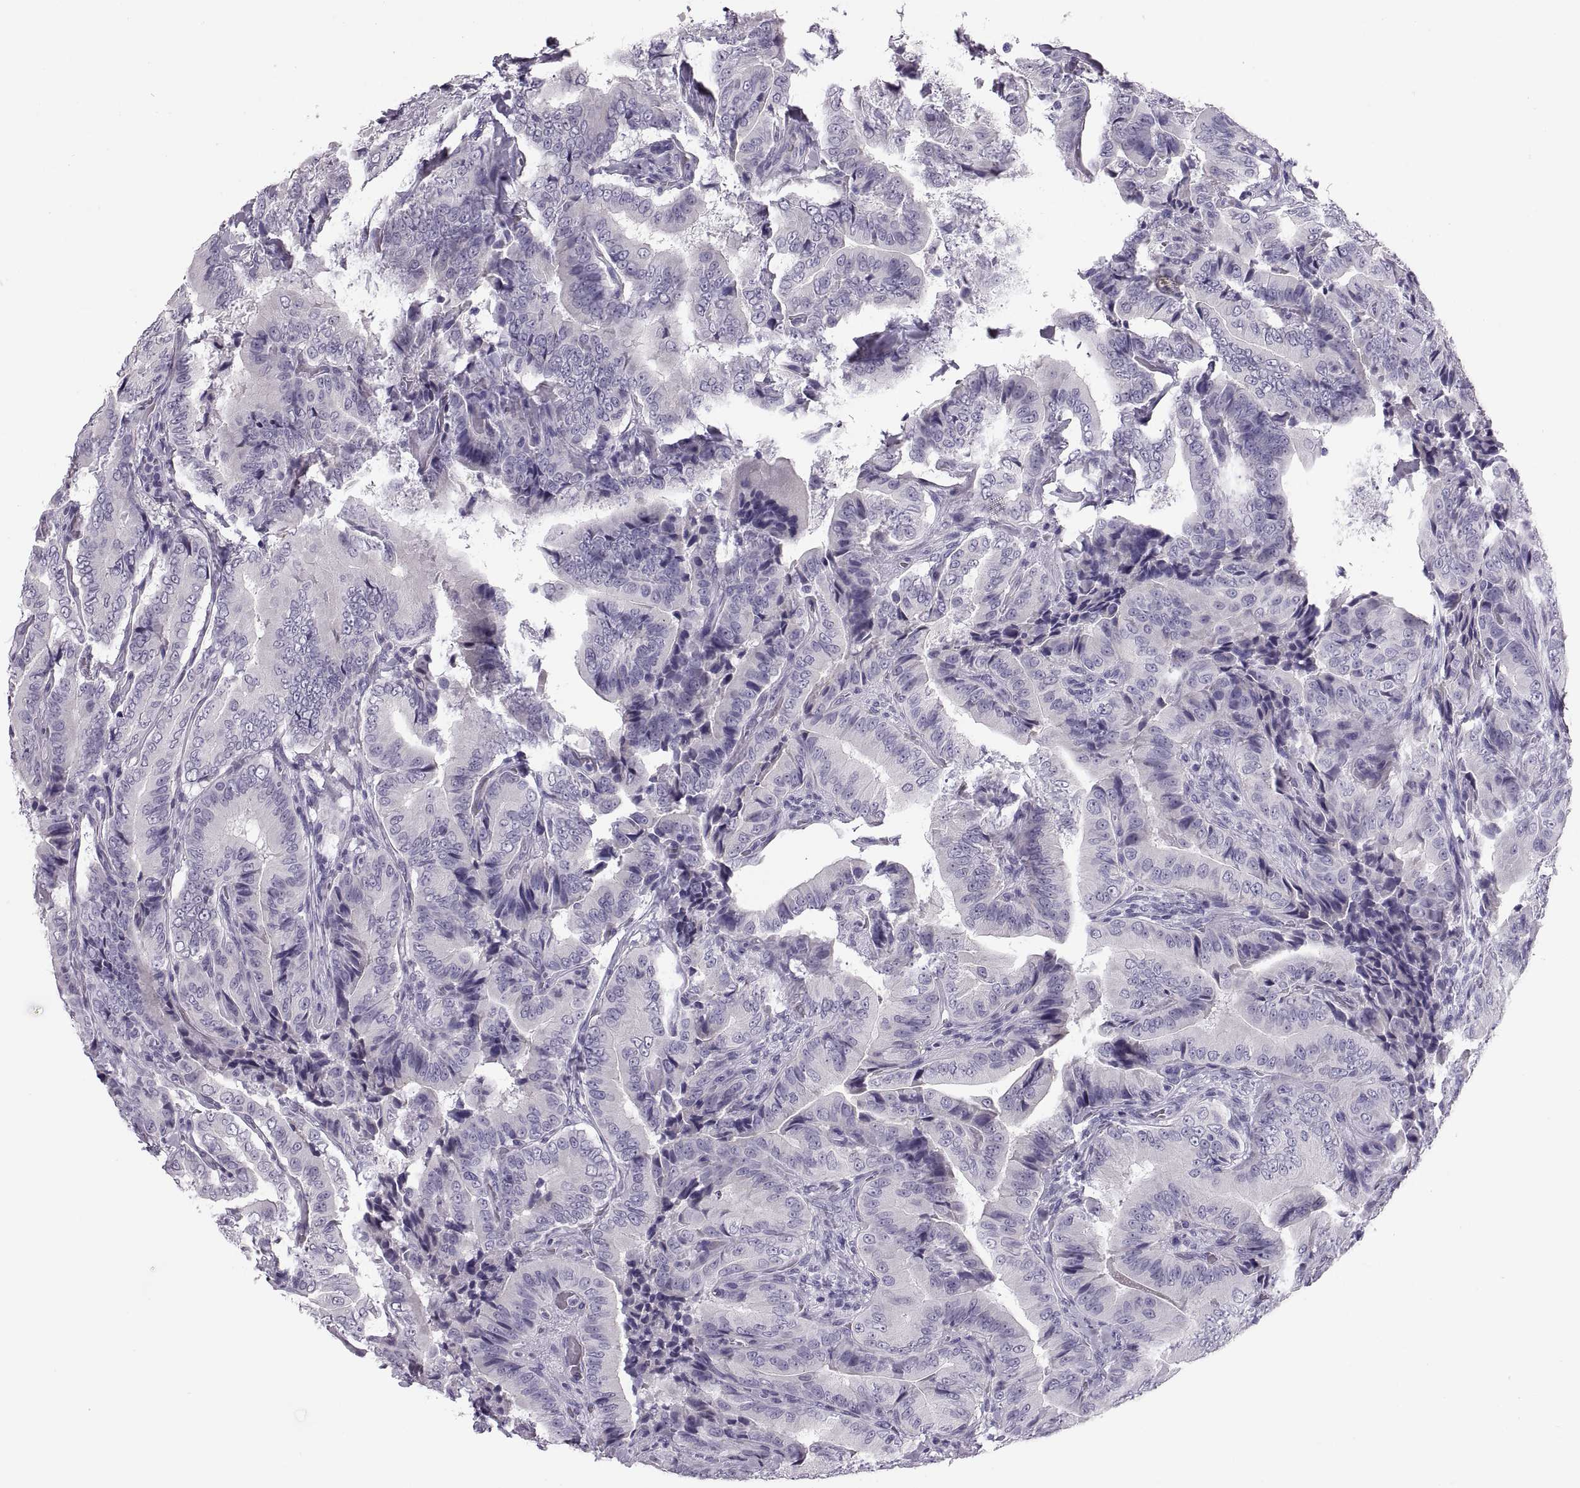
{"staining": {"intensity": "negative", "quantity": "none", "location": "none"}, "tissue": "thyroid cancer", "cell_type": "Tumor cells", "image_type": "cancer", "snomed": [{"axis": "morphology", "description": "Papillary adenocarcinoma, NOS"}, {"axis": "topography", "description": "Thyroid gland"}], "caption": "DAB immunohistochemical staining of thyroid papillary adenocarcinoma demonstrates no significant expression in tumor cells.", "gene": "QRICH2", "patient": {"sex": "male", "age": 61}}